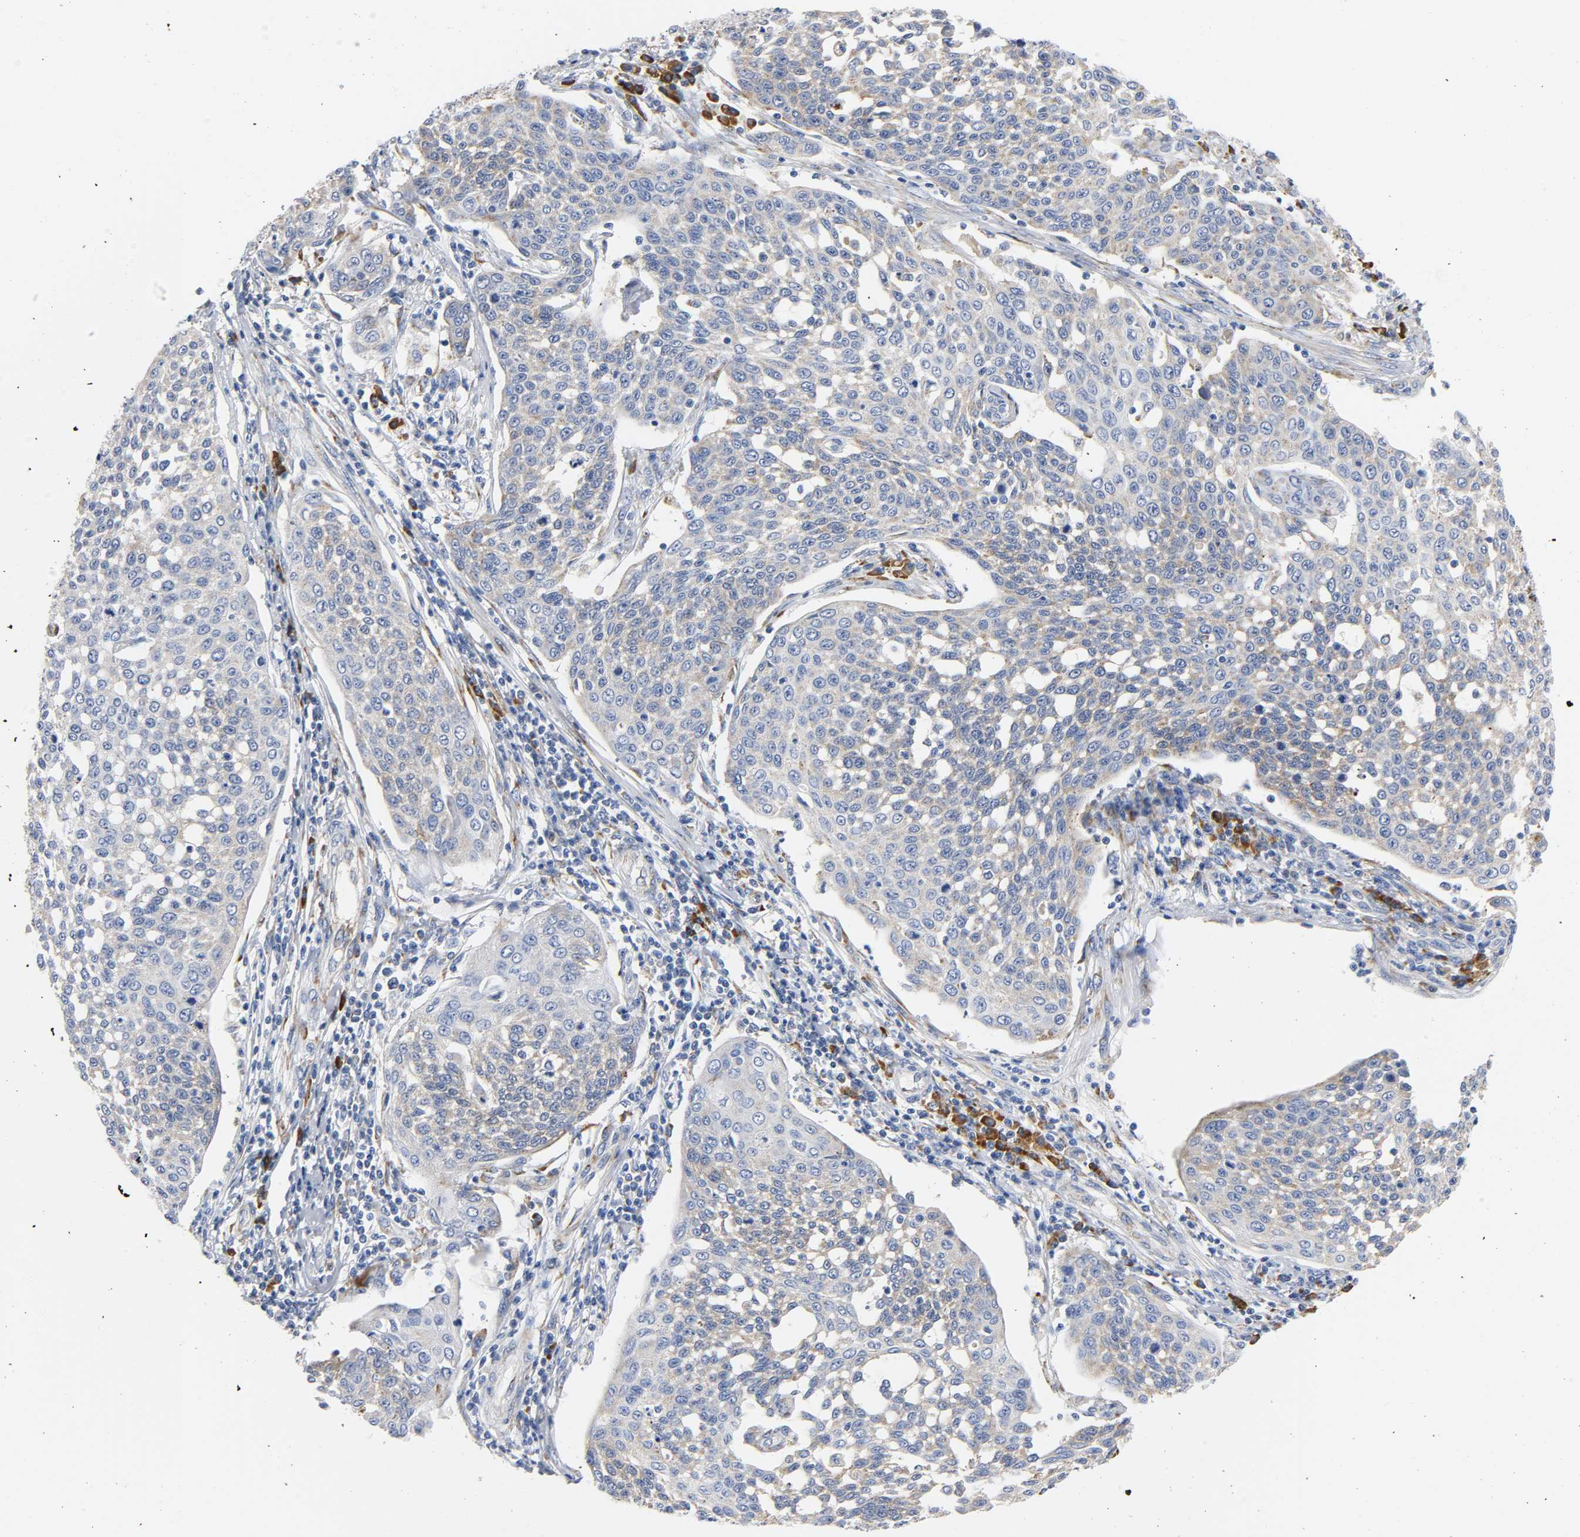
{"staining": {"intensity": "moderate", "quantity": ">75%", "location": "cytoplasmic/membranous"}, "tissue": "cervical cancer", "cell_type": "Tumor cells", "image_type": "cancer", "snomed": [{"axis": "morphology", "description": "Squamous cell carcinoma, NOS"}, {"axis": "topography", "description": "Cervix"}], "caption": "Tumor cells show moderate cytoplasmic/membranous expression in approximately >75% of cells in cervical cancer (squamous cell carcinoma).", "gene": "REL", "patient": {"sex": "female", "age": 34}}